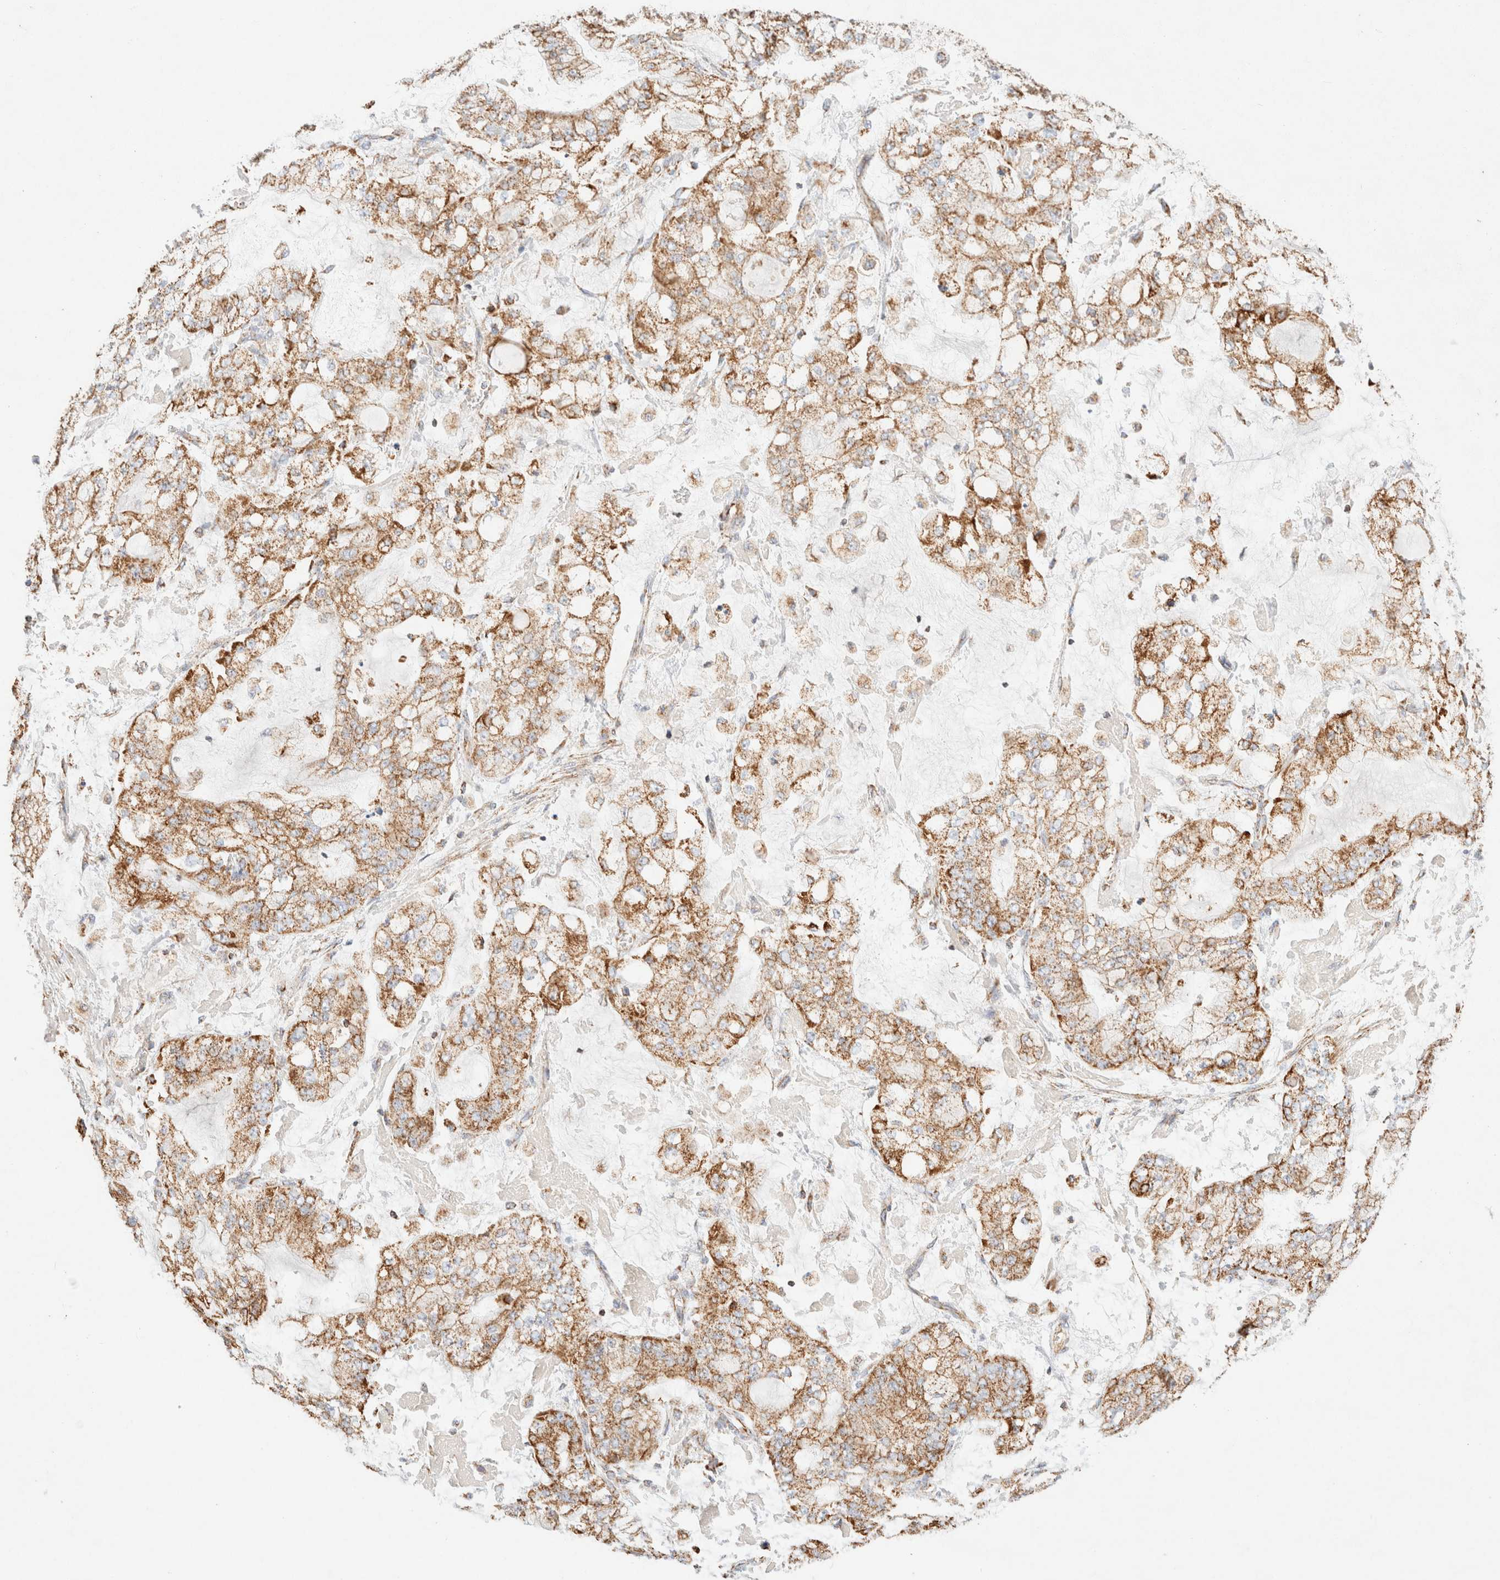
{"staining": {"intensity": "moderate", "quantity": ">75%", "location": "cytoplasmic/membranous"}, "tissue": "stomach cancer", "cell_type": "Tumor cells", "image_type": "cancer", "snomed": [{"axis": "morphology", "description": "Adenocarcinoma, NOS"}, {"axis": "topography", "description": "Stomach"}], "caption": "A brown stain labels moderate cytoplasmic/membranous staining of a protein in human adenocarcinoma (stomach) tumor cells.", "gene": "PHB2", "patient": {"sex": "male", "age": 76}}